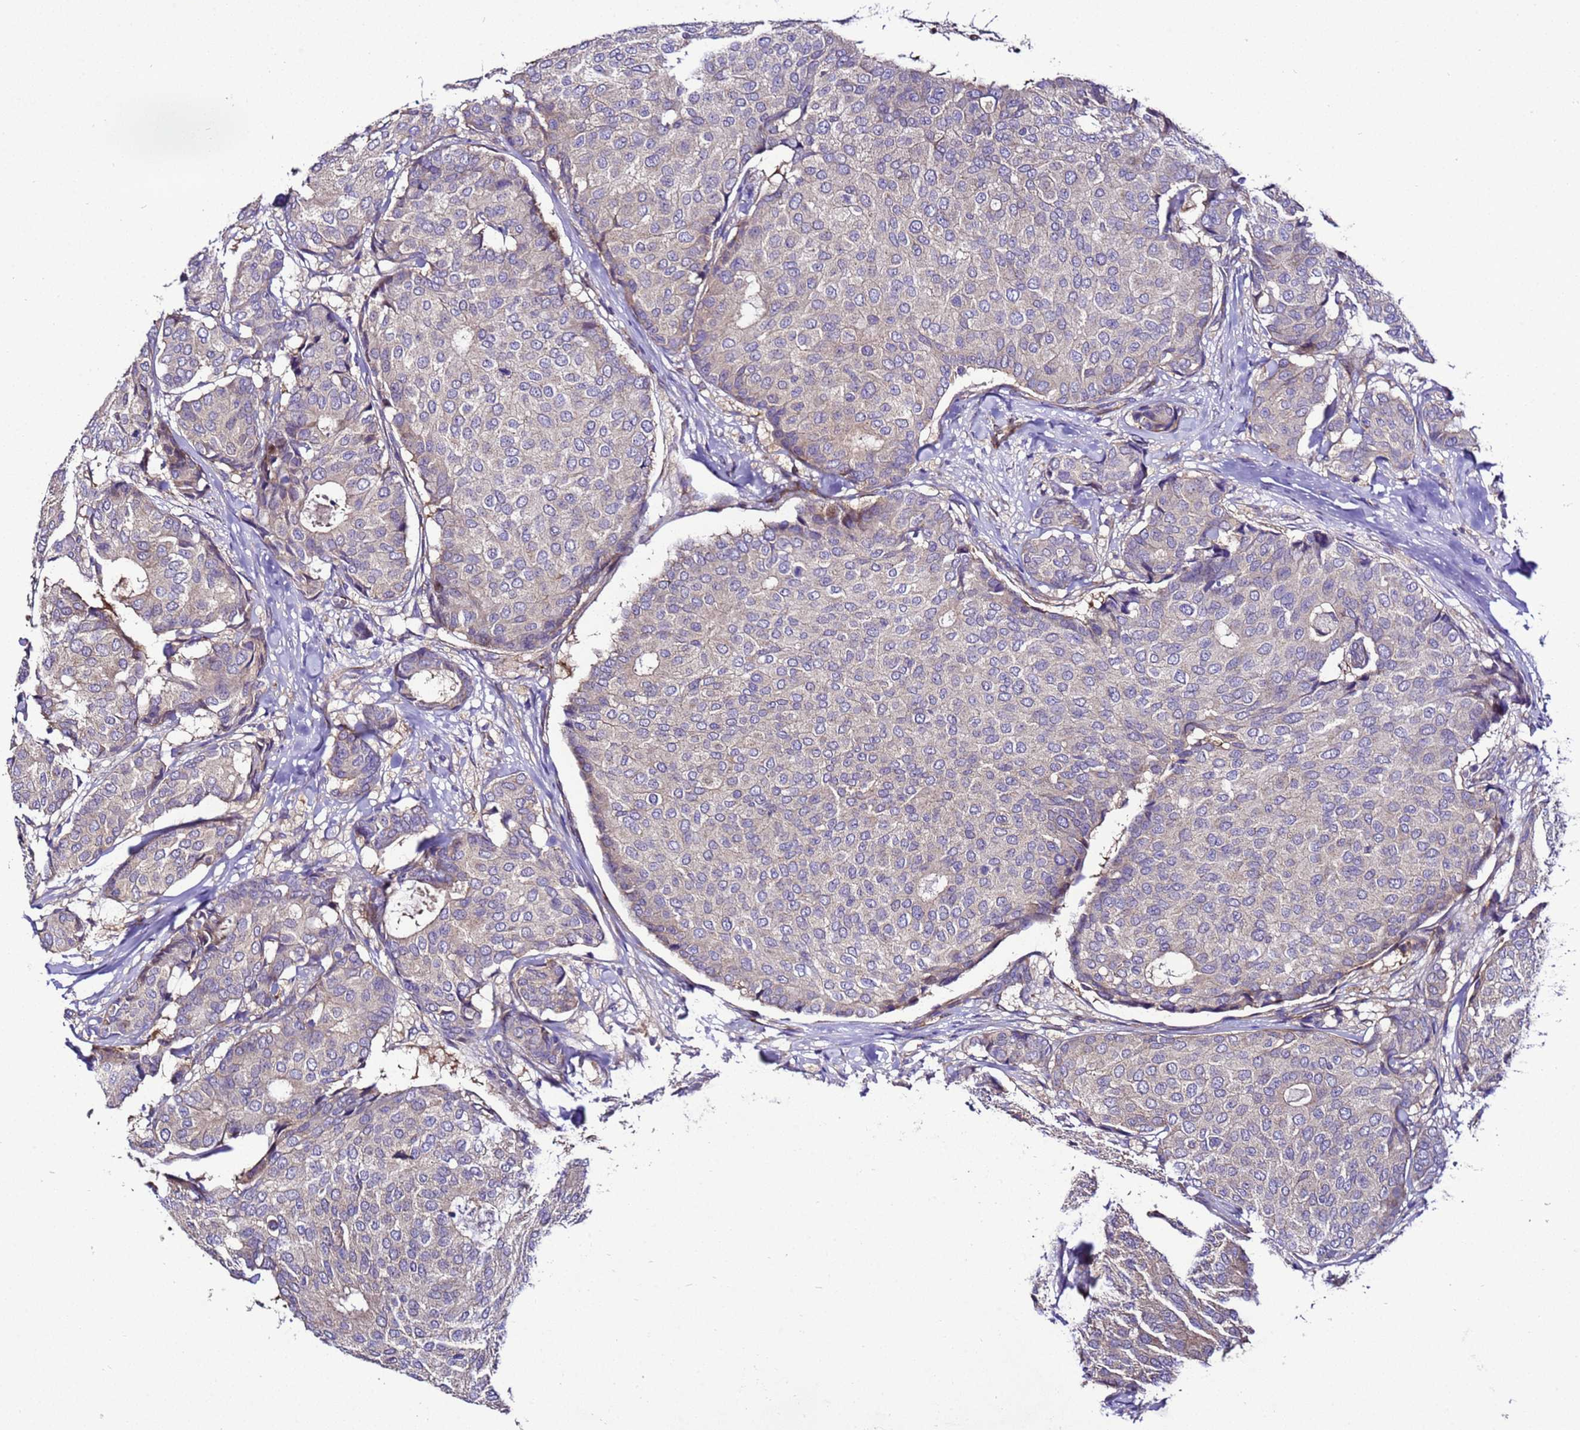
{"staining": {"intensity": "negative", "quantity": "none", "location": "none"}, "tissue": "breast cancer", "cell_type": "Tumor cells", "image_type": "cancer", "snomed": [{"axis": "morphology", "description": "Duct carcinoma"}, {"axis": "topography", "description": "Breast"}], "caption": "Tumor cells show no significant staining in breast cancer (intraductal carcinoma).", "gene": "ZNF417", "patient": {"sex": "female", "age": 75}}